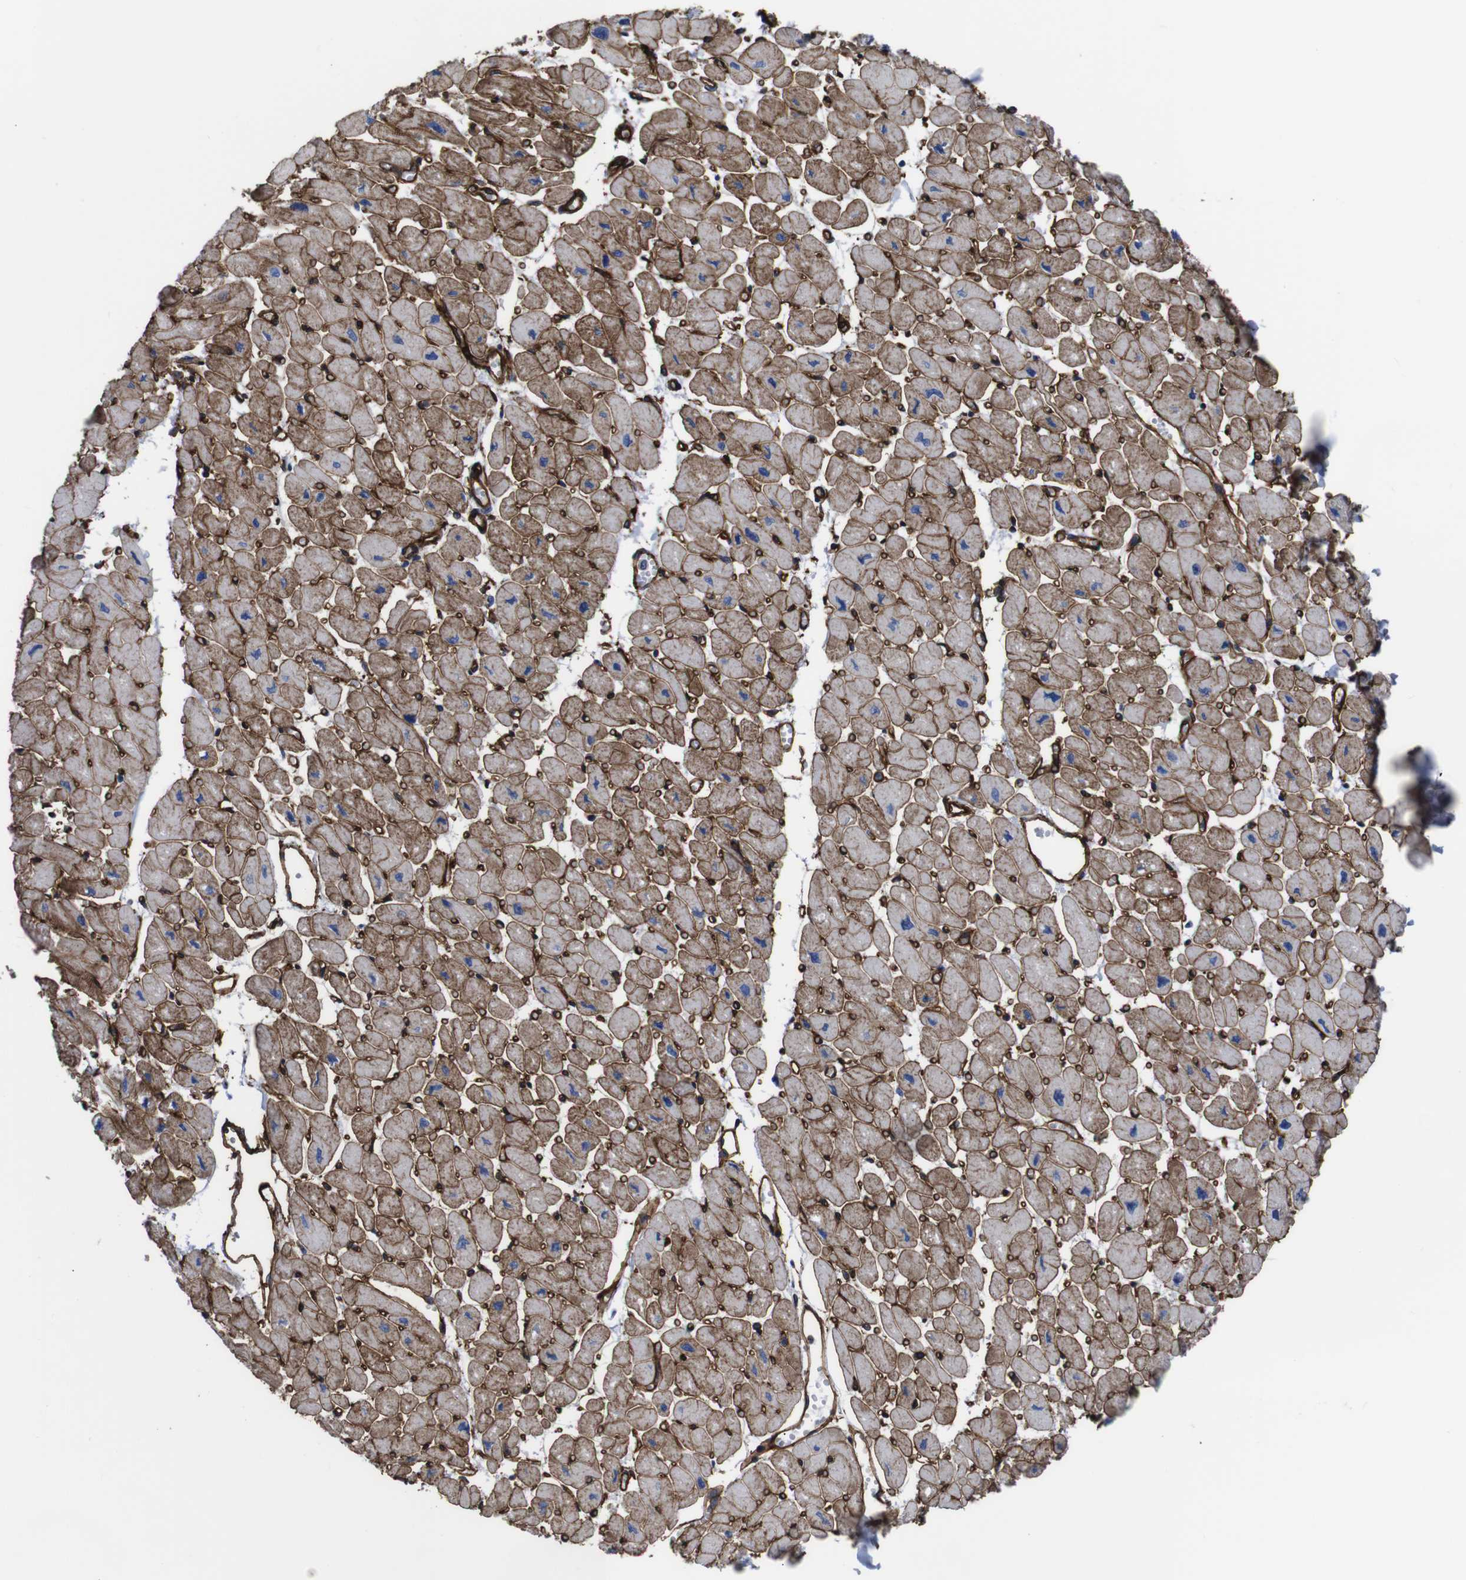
{"staining": {"intensity": "moderate", "quantity": ">75%", "location": "cytoplasmic/membranous"}, "tissue": "heart muscle", "cell_type": "Cardiomyocytes", "image_type": "normal", "snomed": [{"axis": "morphology", "description": "Normal tissue, NOS"}, {"axis": "topography", "description": "Heart"}], "caption": "Immunohistochemical staining of unremarkable human heart muscle displays medium levels of moderate cytoplasmic/membranous positivity in approximately >75% of cardiomyocytes.", "gene": "SPTBN1", "patient": {"sex": "female", "age": 54}}